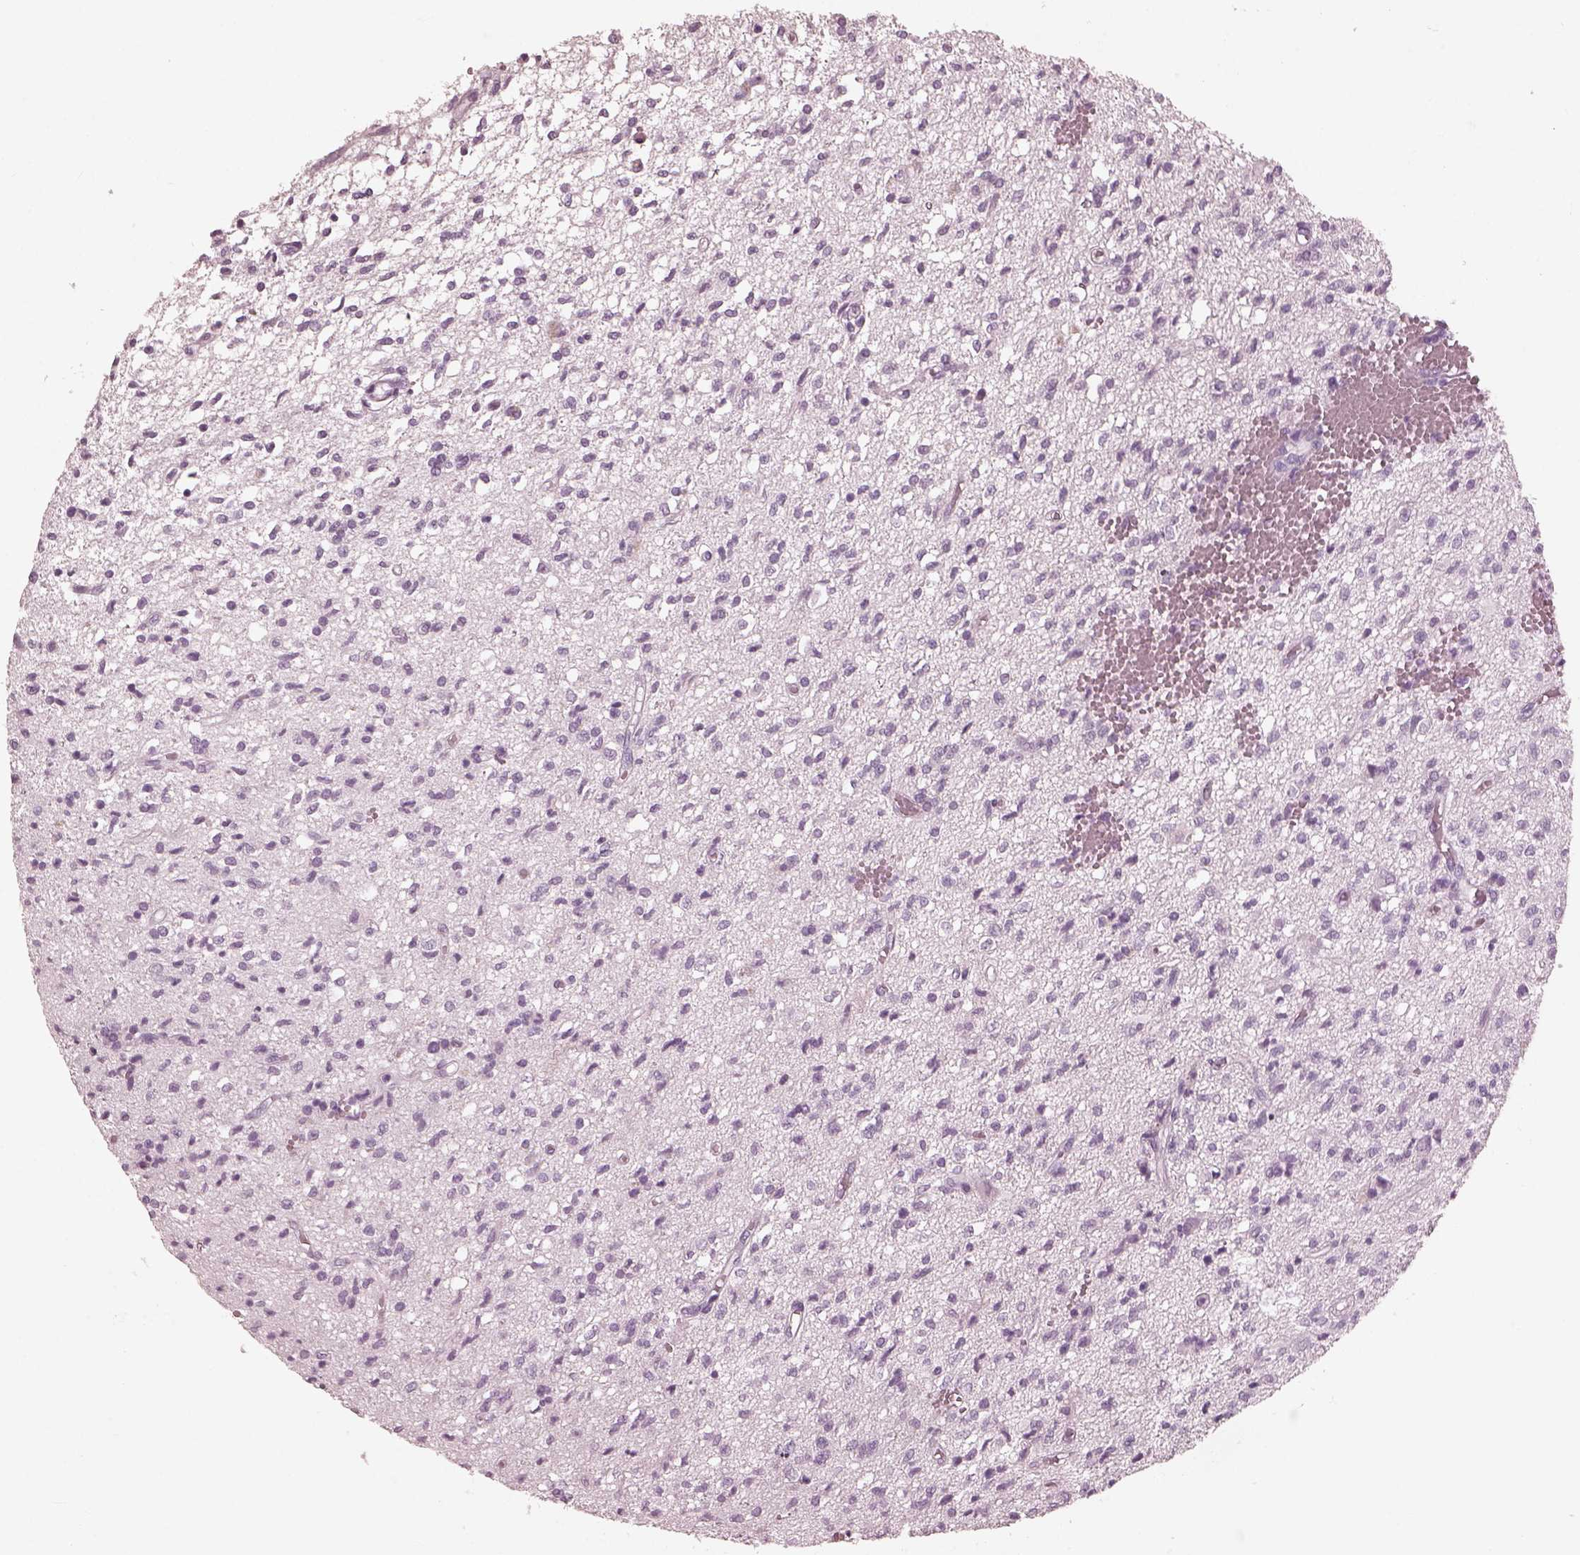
{"staining": {"intensity": "negative", "quantity": "none", "location": "none"}, "tissue": "glioma", "cell_type": "Tumor cells", "image_type": "cancer", "snomed": [{"axis": "morphology", "description": "Glioma, malignant, Low grade"}, {"axis": "topography", "description": "Brain"}], "caption": "DAB (3,3'-diaminobenzidine) immunohistochemical staining of malignant glioma (low-grade) displays no significant positivity in tumor cells. (DAB IHC with hematoxylin counter stain).", "gene": "FABP9", "patient": {"sex": "male", "age": 64}}